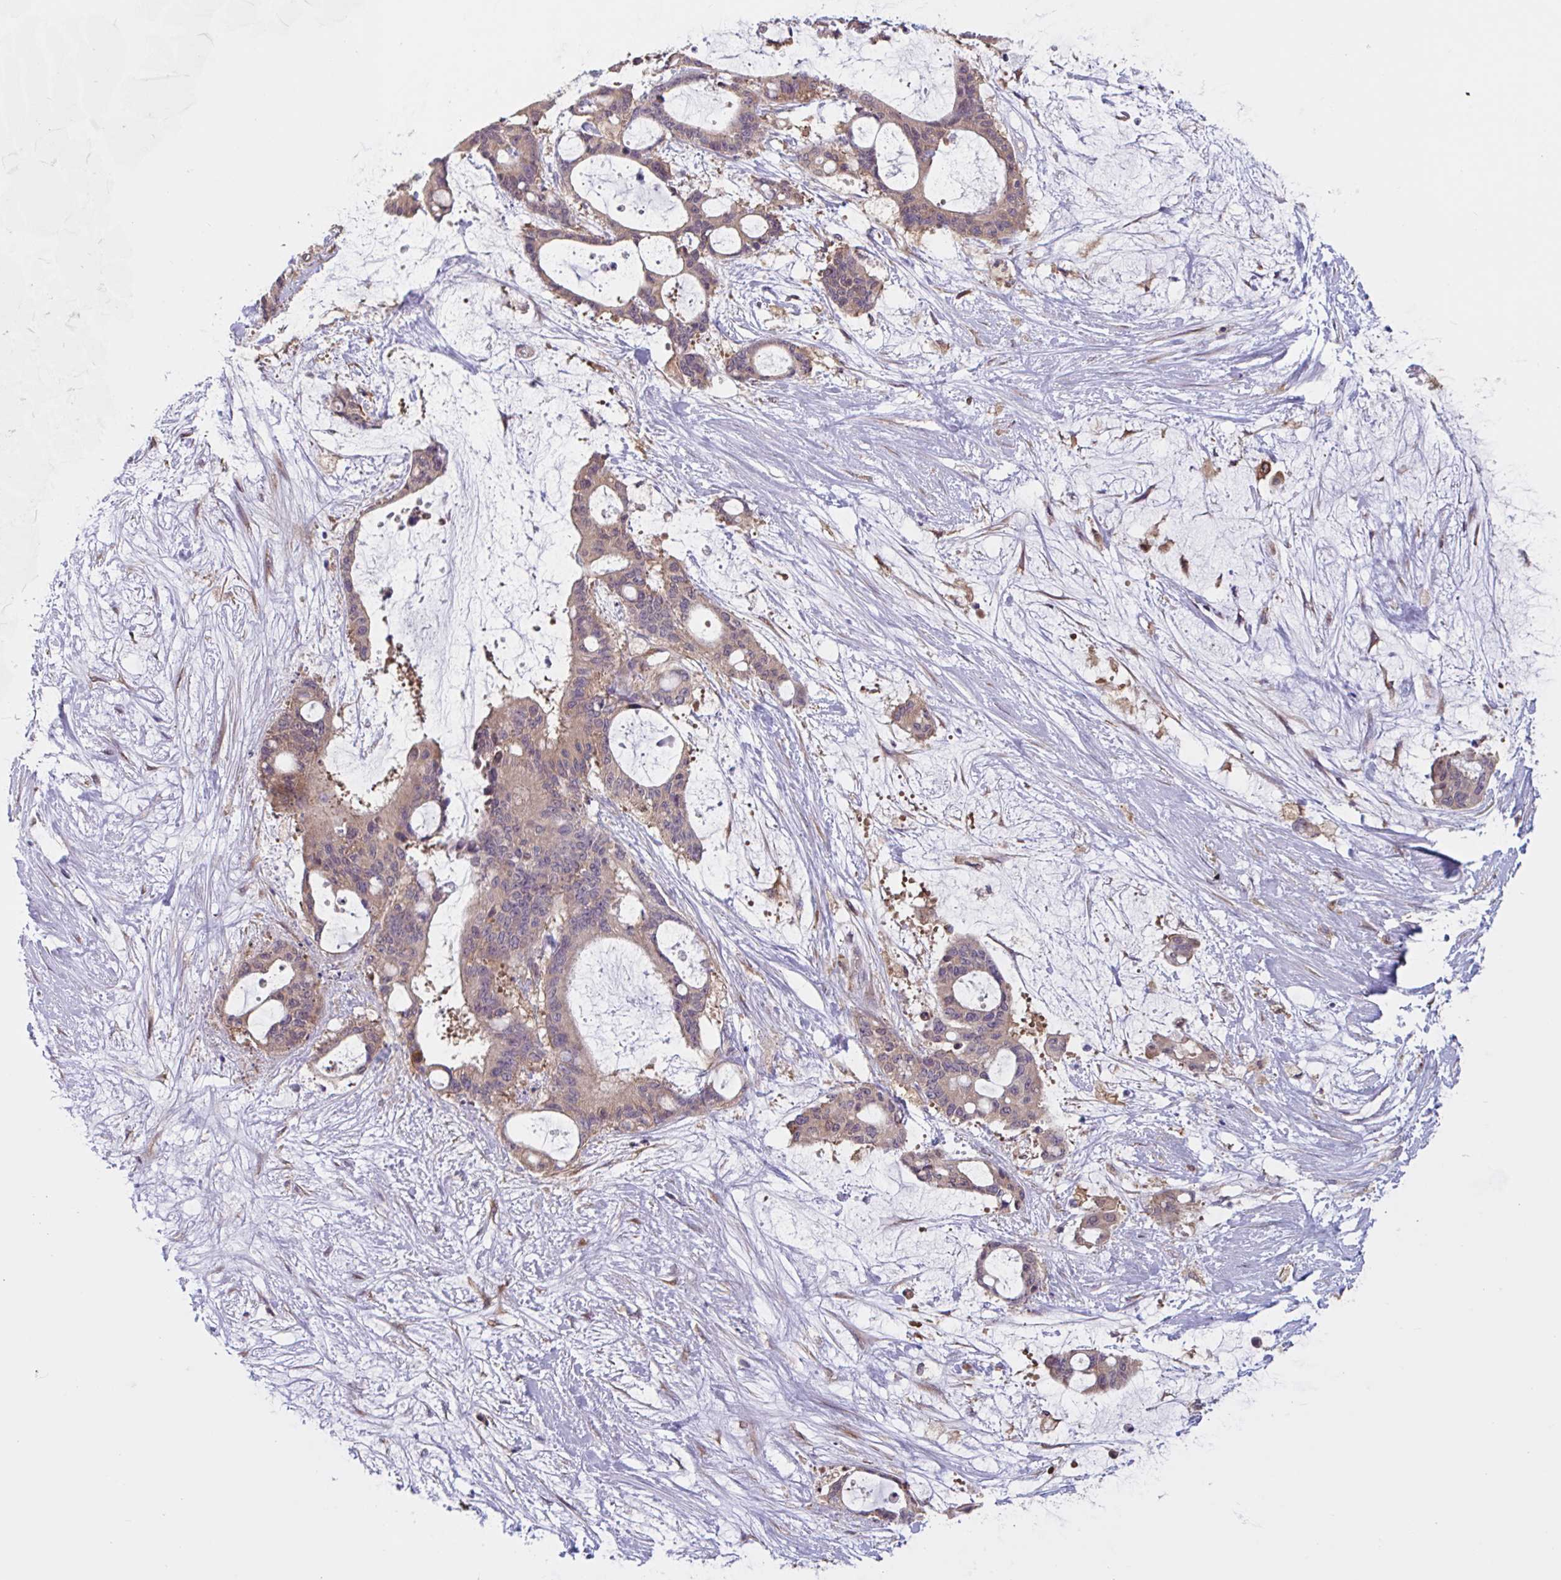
{"staining": {"intensity": "weak", "quantity": ">75%", "location": "cytoplasmic/membranous"}, "tissue": "liver cancer", "cell_type": "Tumor cells", "image_type": "cancer", "snomed": [{"axis": "morphology", "description": "Normal tissue, NOS"}, {"axis": "morphology", "description": "Cholangiocarcinoma"}, {"axis": "topography", "description": "Liver"}, {"axis": "topography", "description": "Peripheral nerve tissue"}], "caption": "A high-resolution micrograph shows immunohistochemistry (IHC) staining of liver cancer (cholangiocarcinoma), which exhibits weak cytoplasmic/membranous positivity in about >75% of tumor cells. (DAB = brown stain, brightfield microscopy at high magnification).", "gene": "SNX8", "patient": {"sex": "female", "age": 73}}